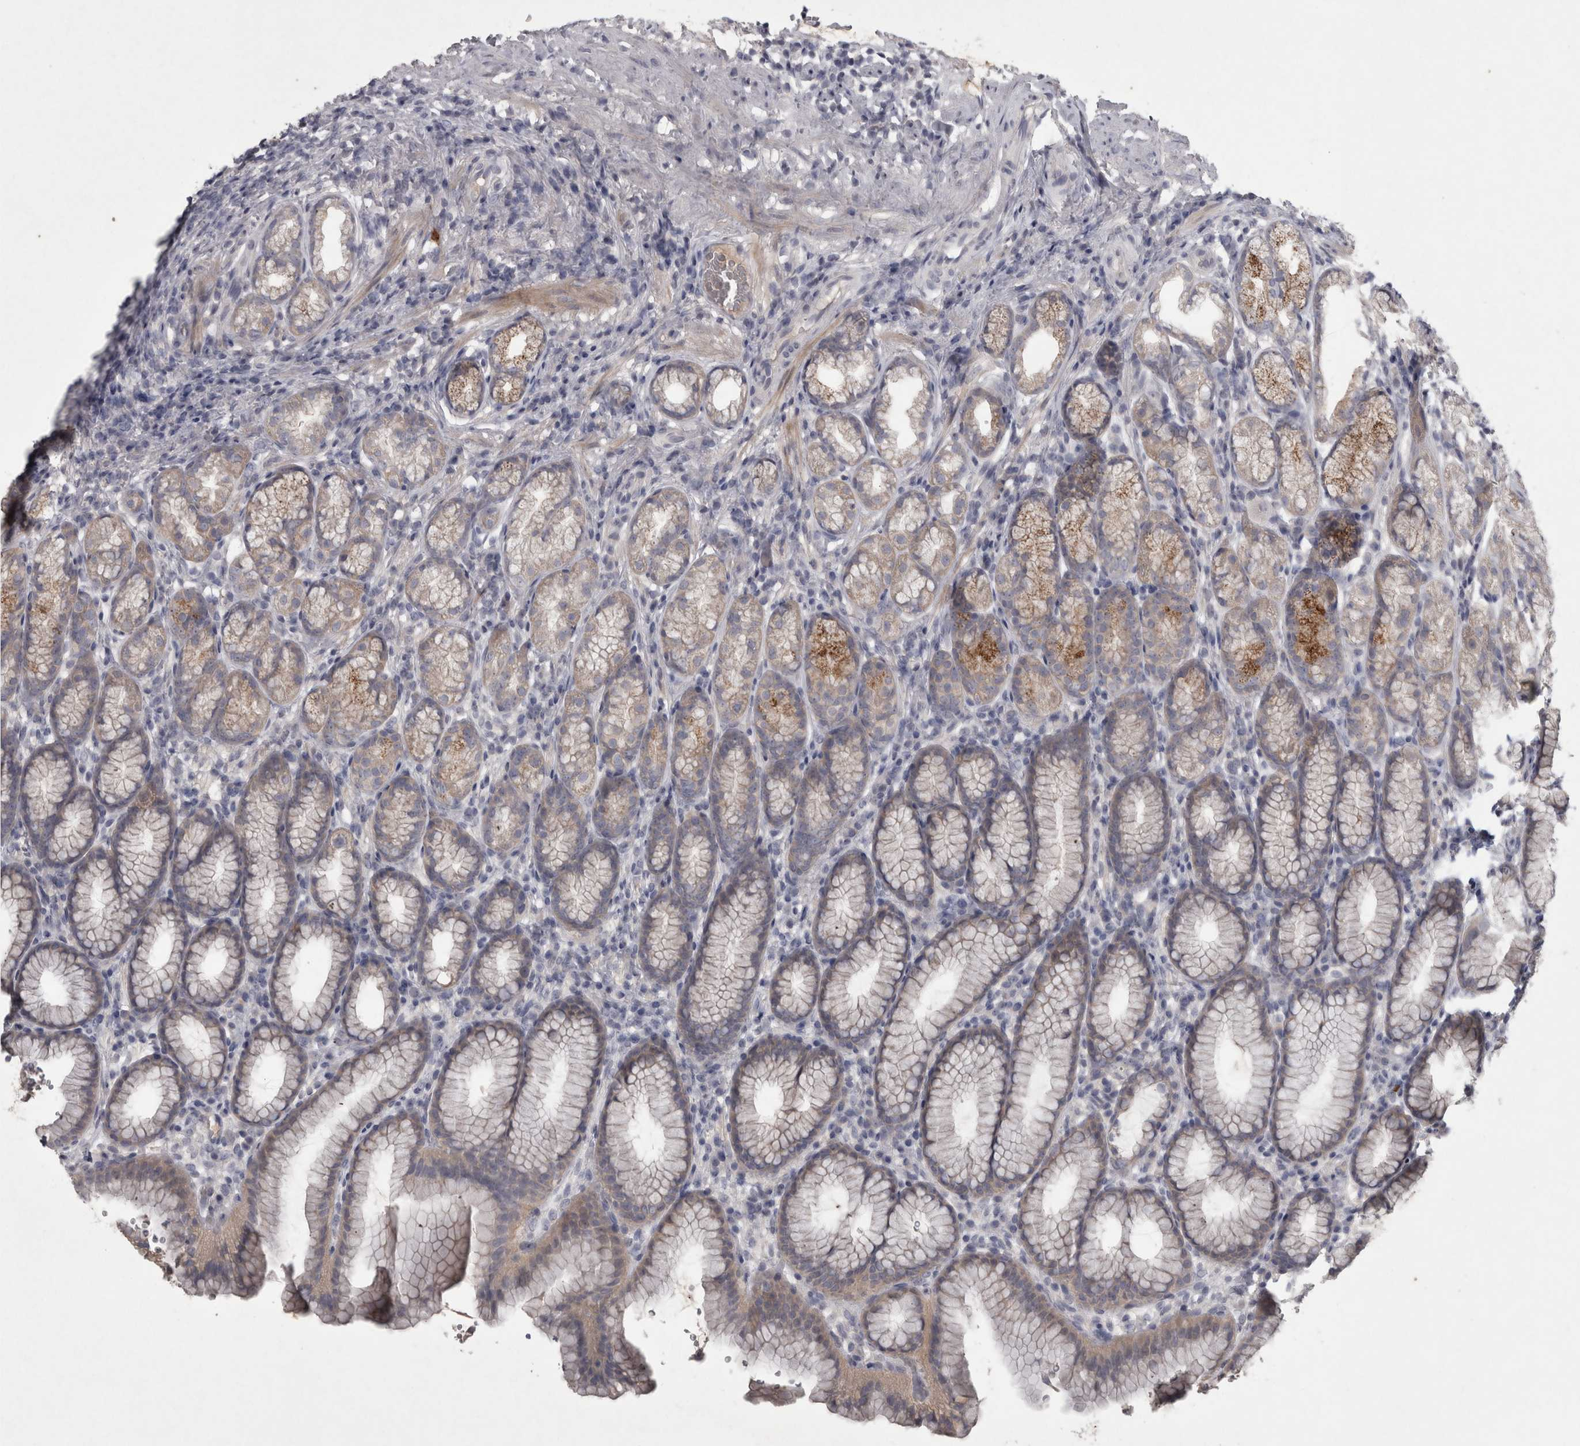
{"staining": {"intensity": "weak", "quantity": "<25%", "location": "cytoplasmic/membranous"}, "tissue": "stomach", "cell_type": "Glandular cells", "image_type": "normal", "snomed": [{"axis": "morphology", "description": "Normal tissue, NOS"}, {"axis": "topography", "description": "Stomach"}], "caption": "Glandular cells show no significant protein staining in benign stomach. Nuclei are stained in blue.", "gene": "ENPP7", "patient": {"sex": "male", "age": 42}}